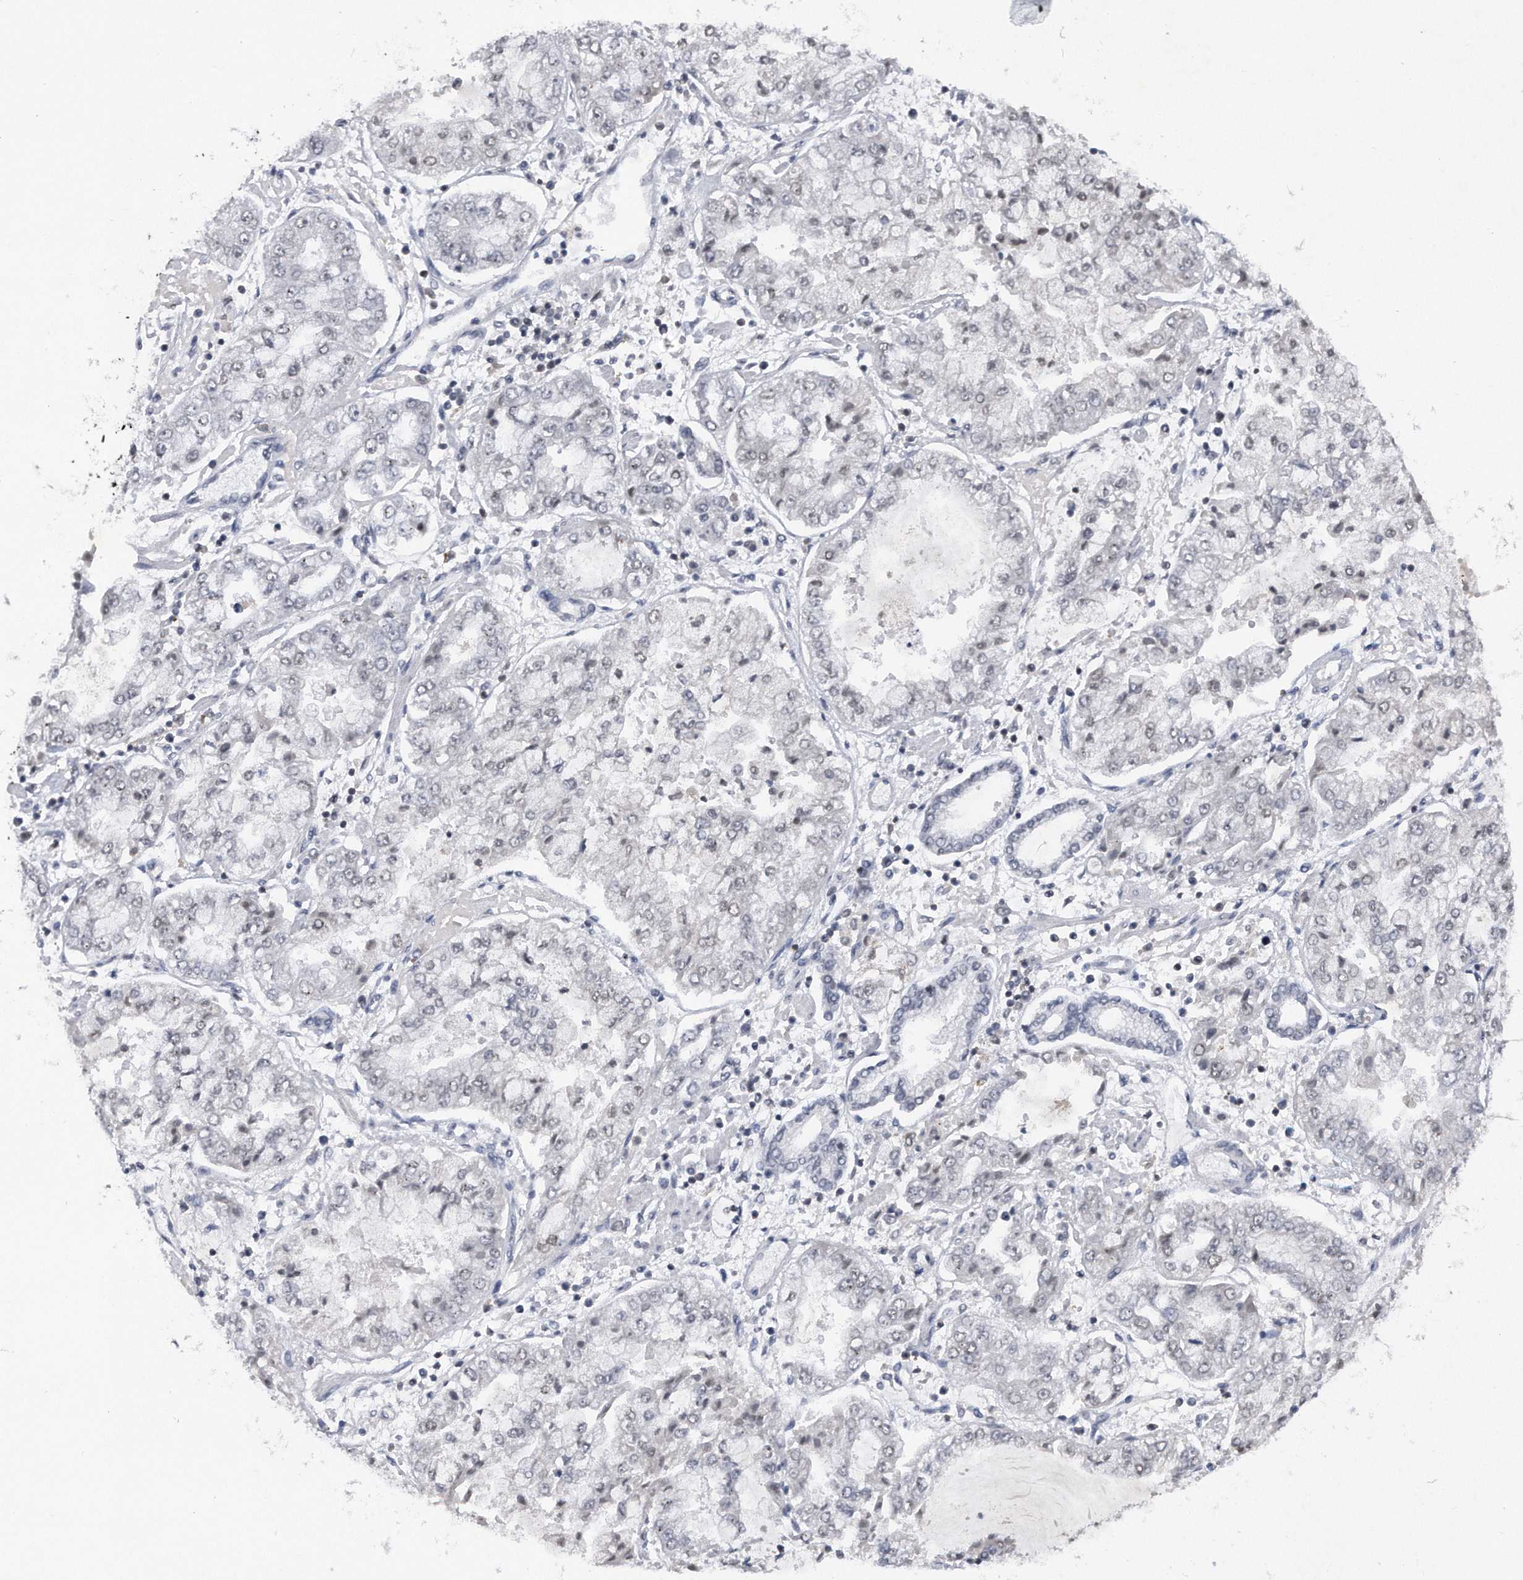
{"staining": {"intensity": "negative", "quantity": "none", "location": "none"}, "tissue": "stomach cancer", "cell_type": "Tumor cells", "image_type": "cancer", "snomed": [{"axis": "morphology", "description": "Adenocarcinoma, NOS"}, {"axis": "topography", "description": "Stomach"}], "caption": "Human stomach cancer (adenocarcinoma) stained for a protein using IHC demonstrates no expression in tumor cells.", "gene": "VIRMA", "patient": {"sex": "male", "age": 76}}